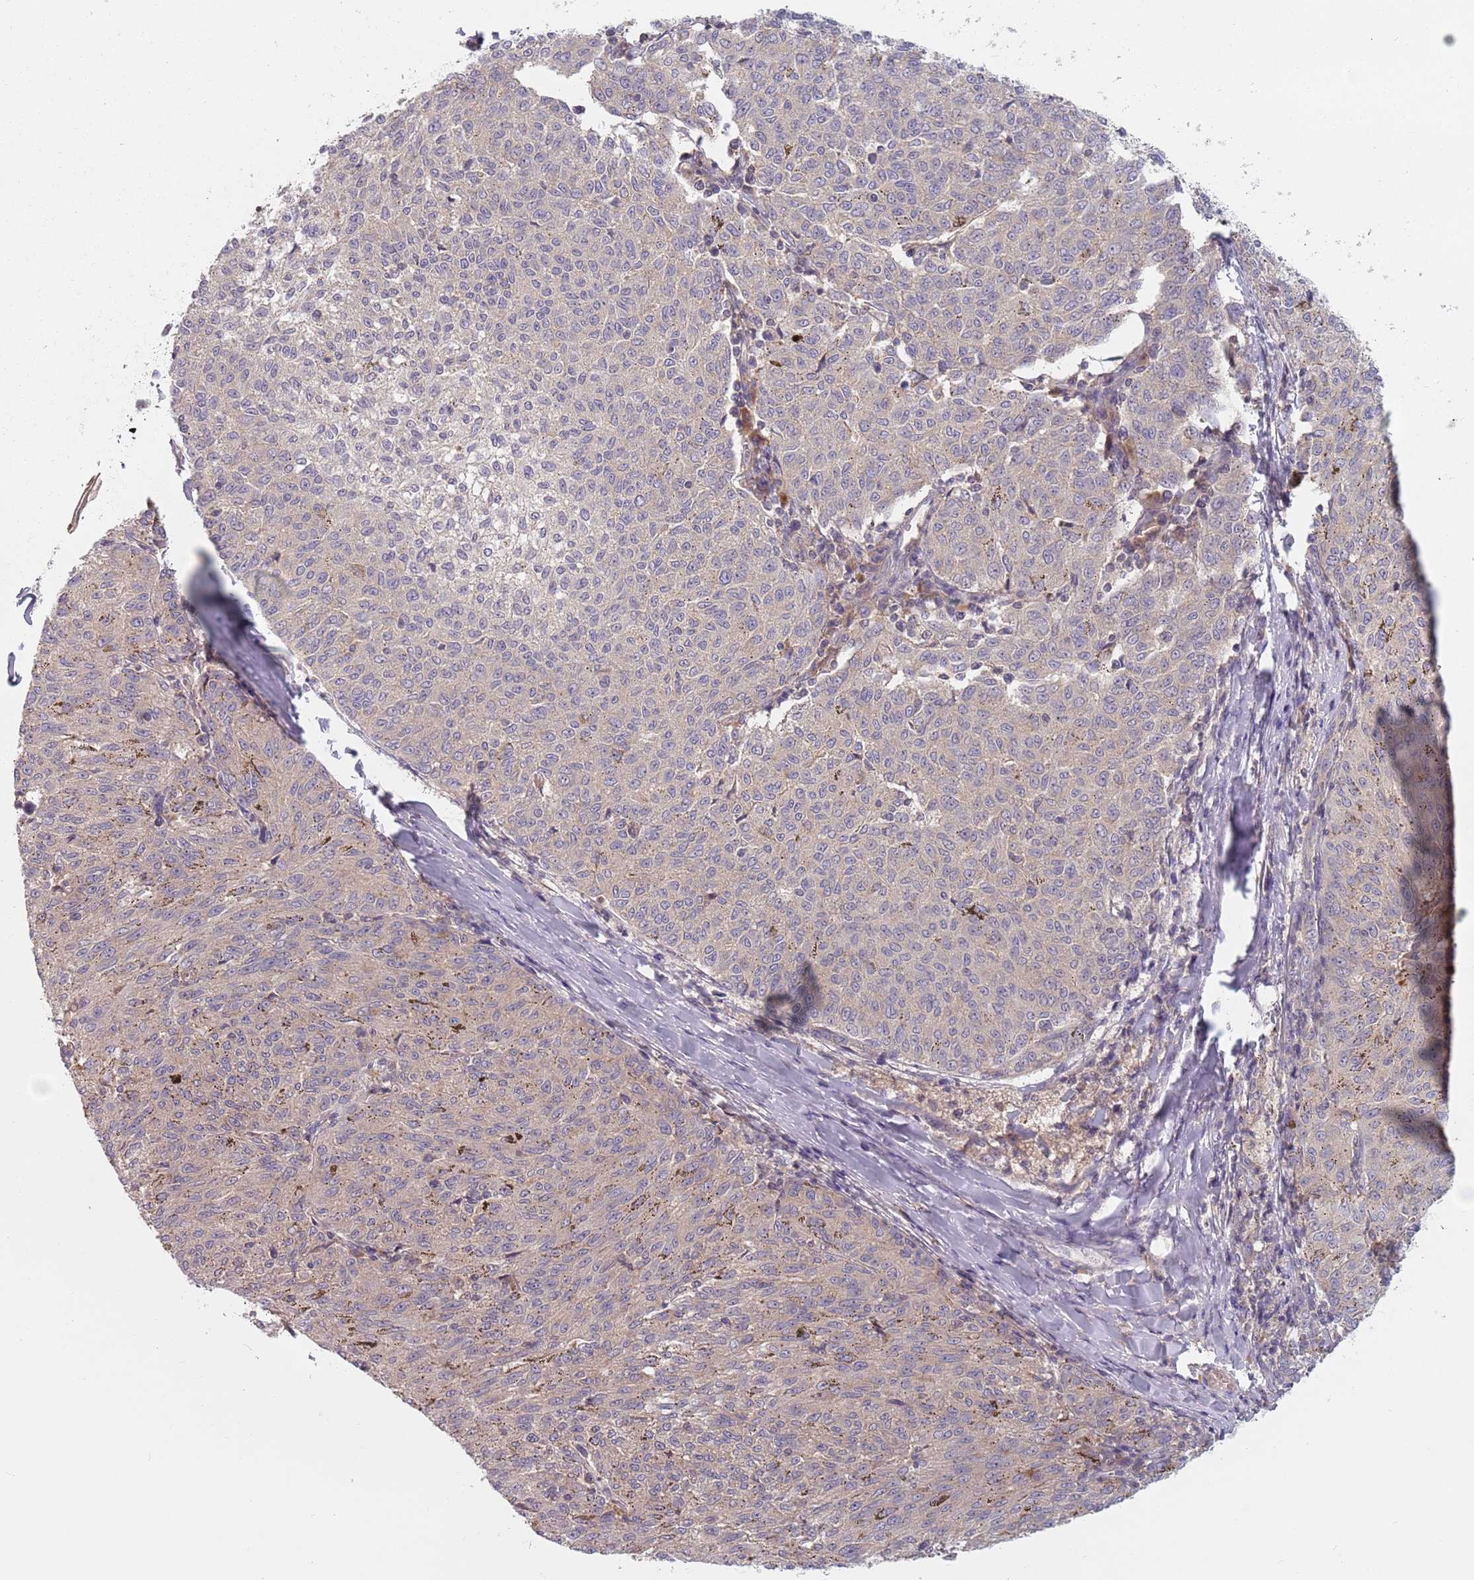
{"staining": {"intensity": "weak", "quantity": "<25%", "location": "cytoplasmic/membranous"}, "tissue": "melanoma", "cell_type": "Tumor cells", "image_type": "cancer", "snomed": [{"axis": "morphology", "description": "Malignant melanoma, NOS"}, {"axis": "topography", "description": "Skin"}], "caption": "There is no significant expression in tumor cells of malignant melanoma.", "gene": "ASB13", "patient": {"sex": "female", "age": 72}}